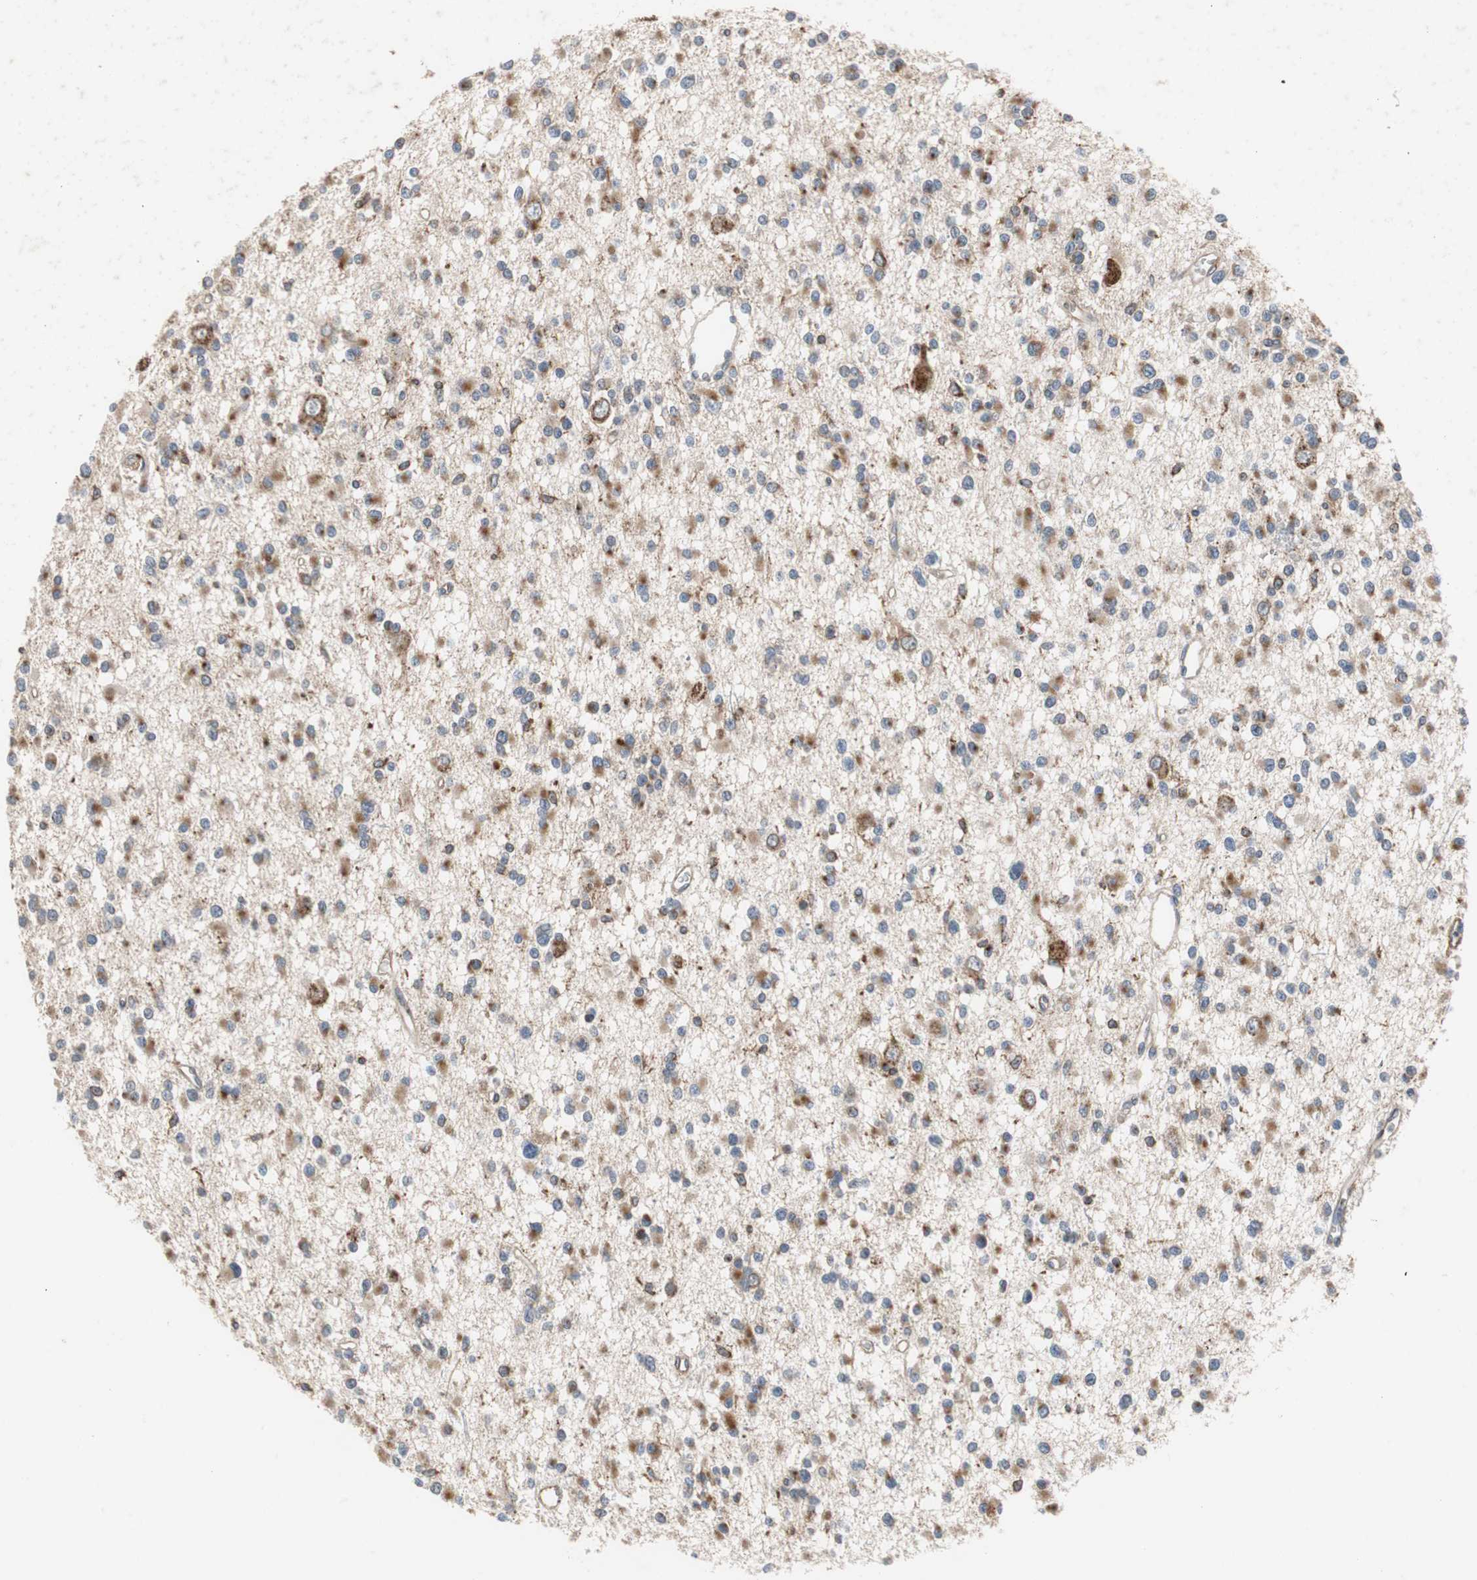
{"staining": {"intensity": "moderate", "quantity": "25%-75%", "location": "cytoplasmic/membranous"}, "tissue": "glioma", "cell_type": "Tumor cells", "image_type": "cancer", "snomed": [{"axis": "morphology", "description": "Glioma, malignant, Low grade"}, {"axis": "topography", "description": "Brain"}], "caption": "About 25%-75% of tumor cells in human malignant glioma (low-grade) demonstrate moderate cytoplasmic/membranous protein expression as visualized by brown immunohistochemical staining.", "gene": "SORT1", "patient": {"sex": "female", "age": 22}}